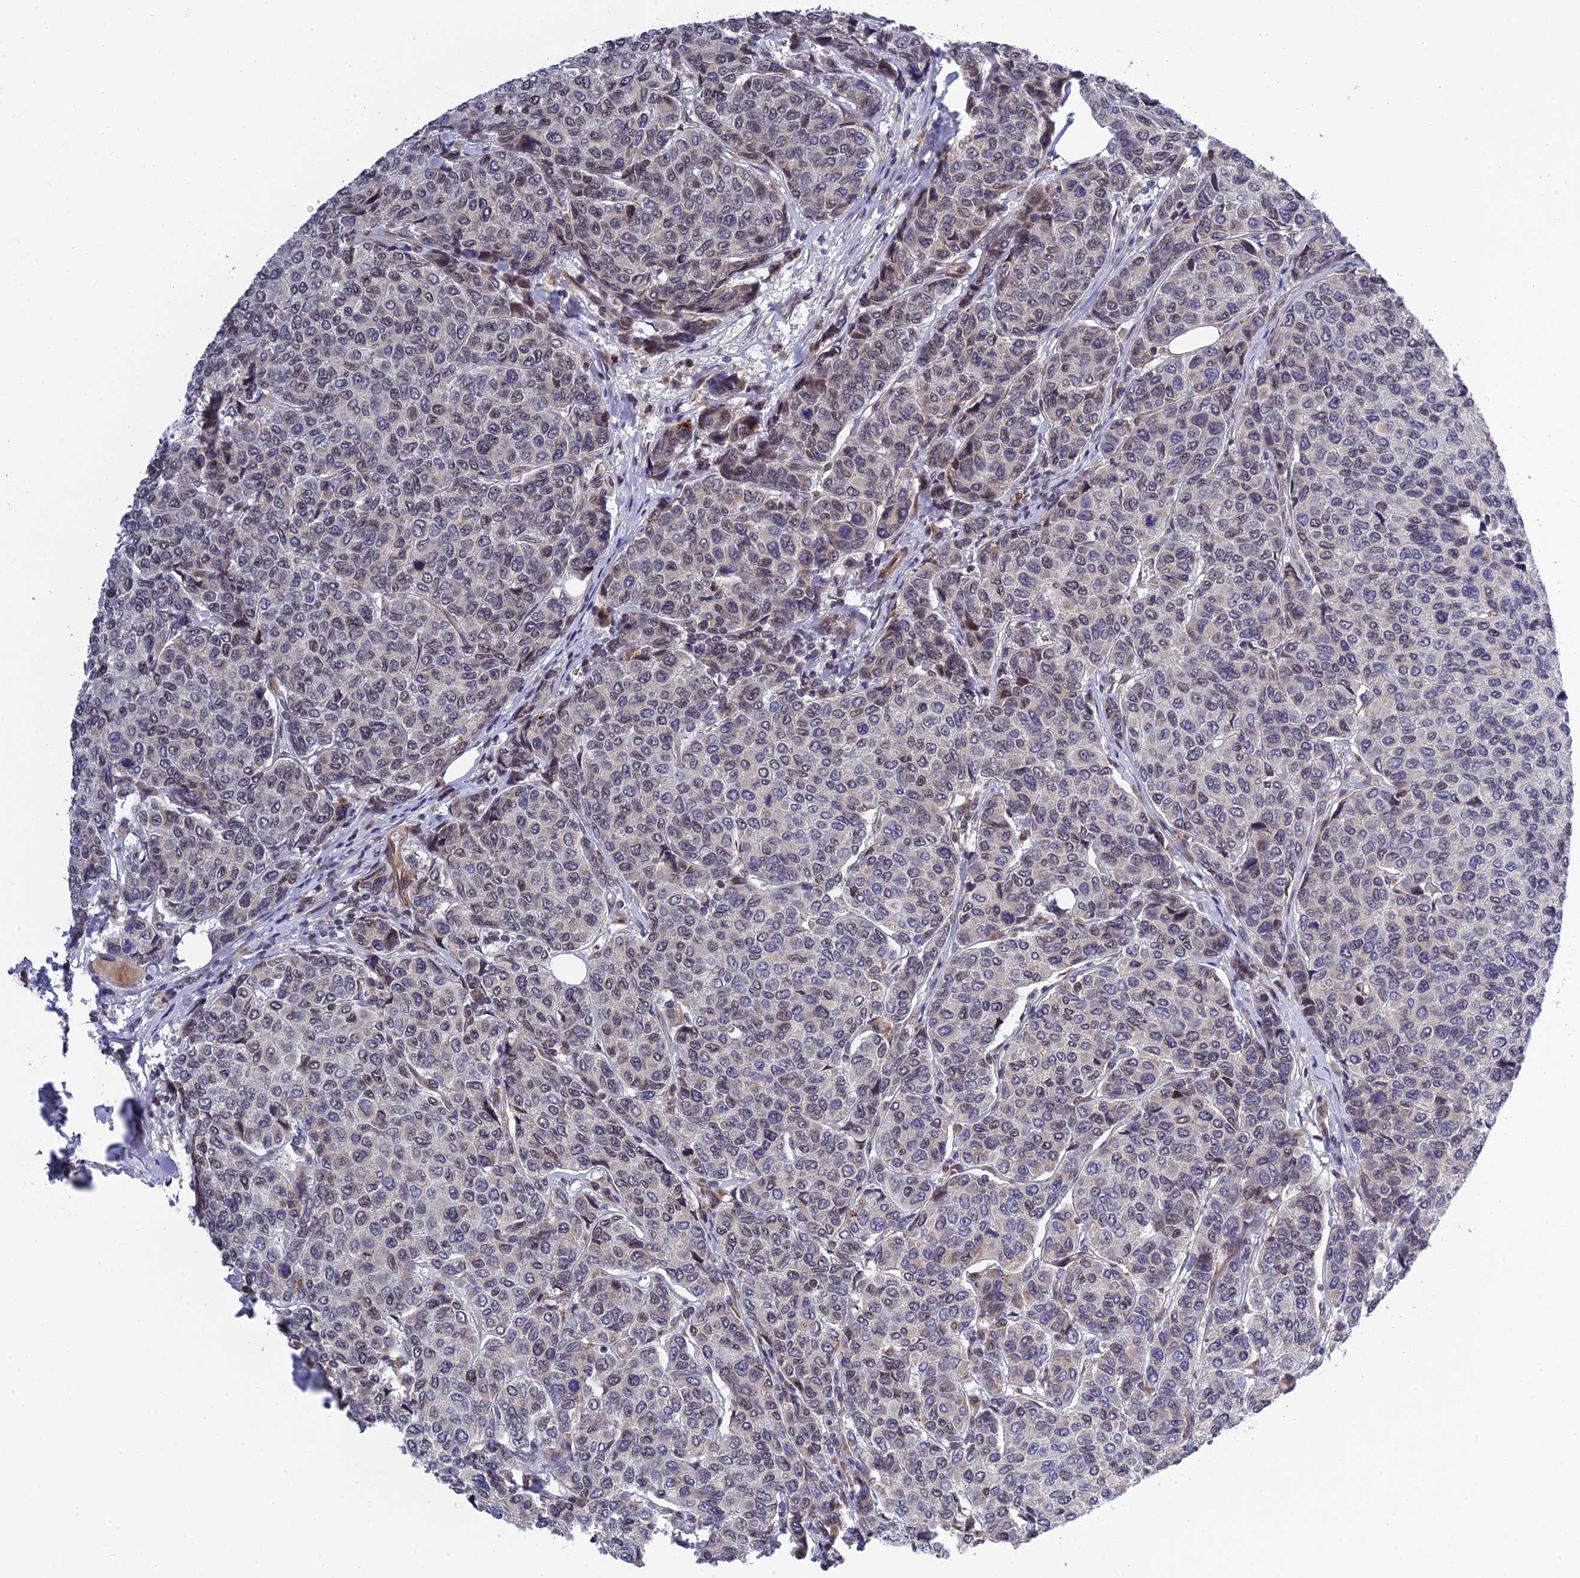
{"staining": {"intensity": "weak", "quantity": "25%-75%", "location": "nuclear"}, "tissue": "breast cancer", "cell_type": "Tumor cells", "image_type": "cancer", "snomed": [{"axis": "morphology", "description": "Duct carcinoma"}, {"axis": "topography", "description": "Breast"}], "caption": "The immunohistochemical stain labels weak nuclear expression in tumor cells of breast cancer (infiltrating ductal carcinoma) tissue. The staining was performed using DAB (3,3'-diaminobenzidine), with brown indicating positive protein expression. Nuclei are stained blue with hematoxylin.", "gene": "REXO1", "patient": {"sex": "female", "age": 55}}